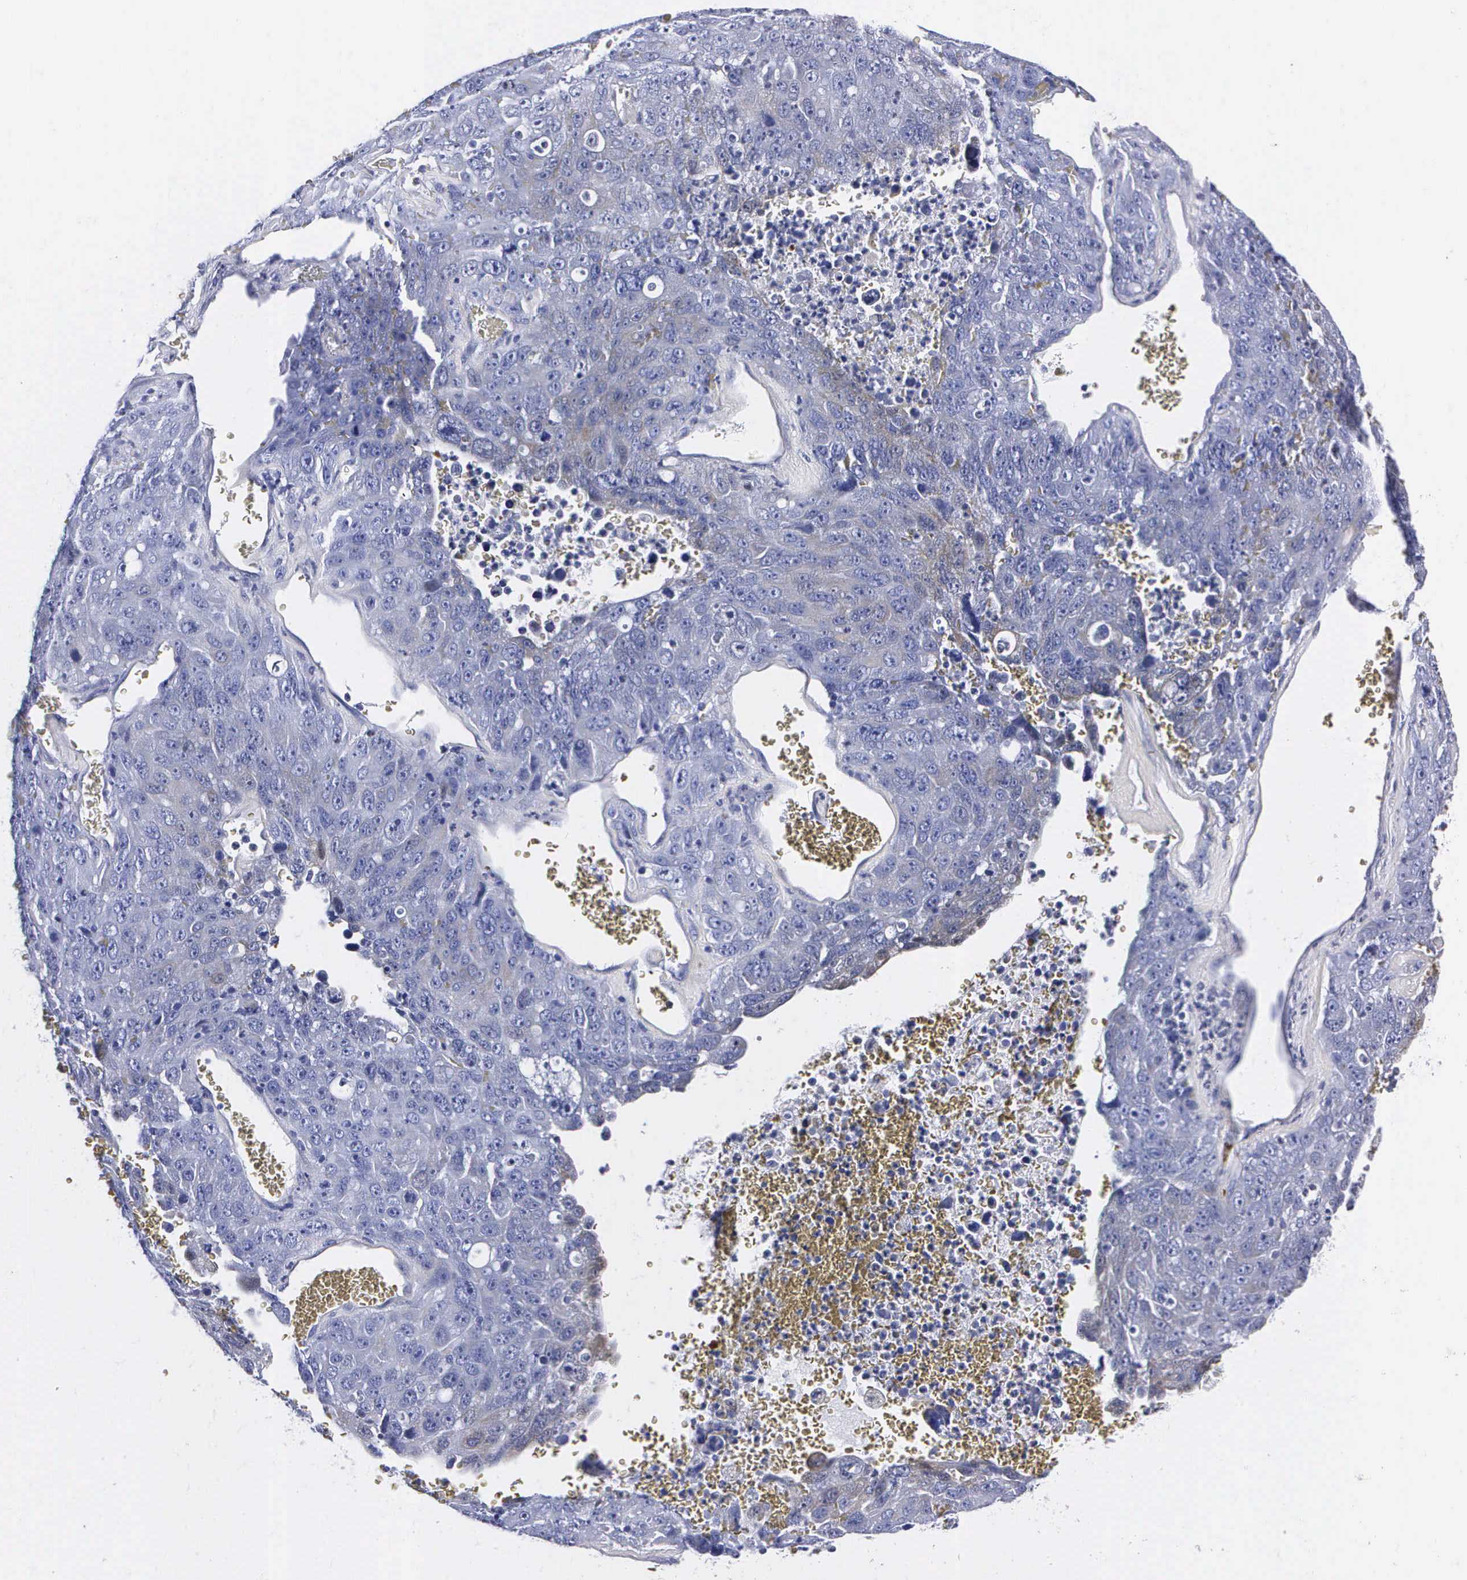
{"staining": {"intensity": "negative", "quantity": "none", "location": "none"}, "tissue": "lung cancer", "cell_type": "Tumor cells", "image_type": "cancer", "snomed": [{"axis": "morphology", "description": "Squamous cell carcinoma, NOS"}, {"axis": "topography", "description": "Lung"}], "caption": "This is a photomicrograph of IHC staining of lung cancer, which shows no expression in tumor cells.", "gene": "ENO2", "patient": {"sex": "male", "age": 64}}